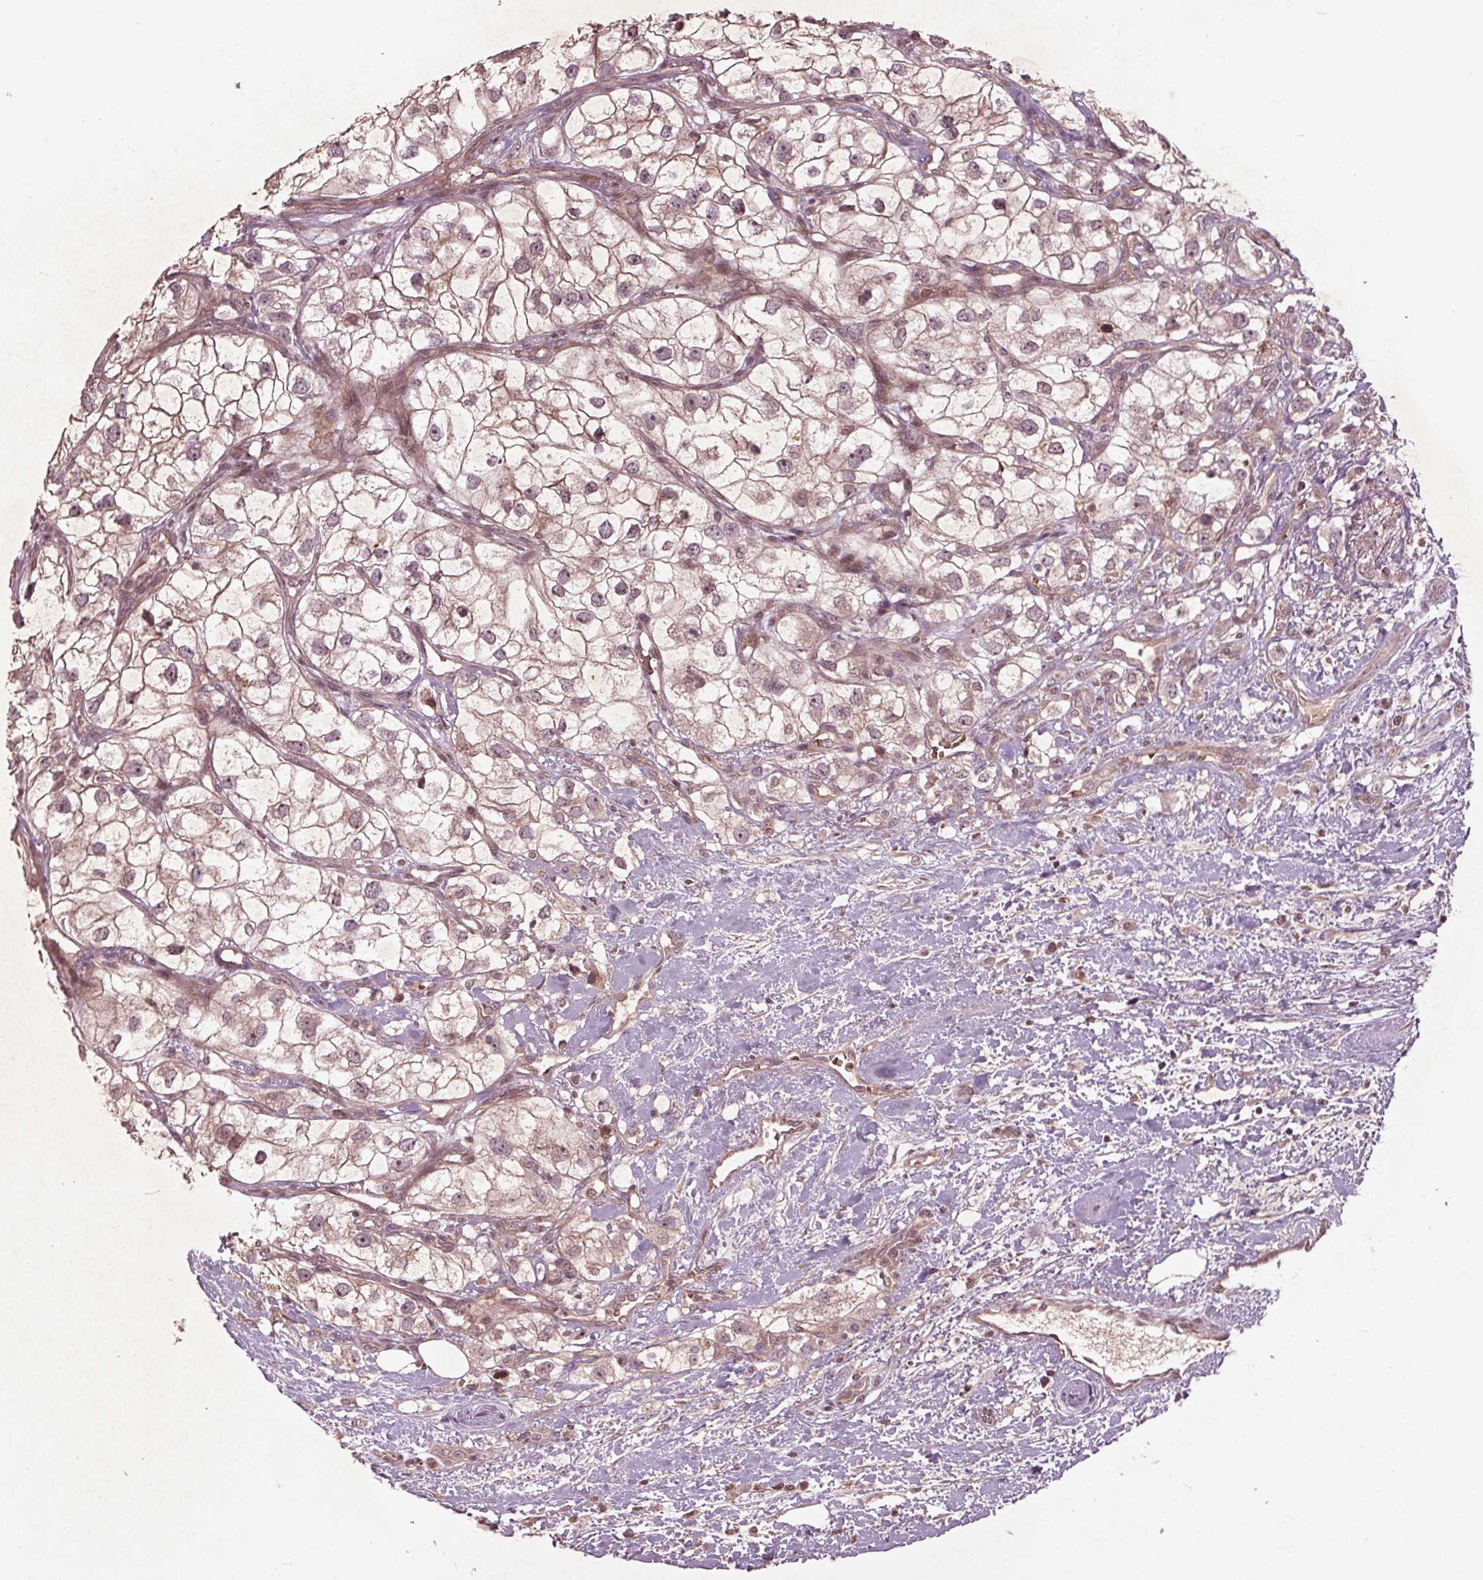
{"staining": {"intensity": "weak", "quantity": "<25%", "location": "nuclear"}, "tissue": "renal cancer", "cell_type": "Tumor cells", "image_type": "cancer", "snomed": [{"axis": "morphology", "description": "Adenocarcinoma, NOS"}, {"axis": "topography", "description": "Kidney"}], "caption": "A photomicrograph of human renal cancer (adenocarcinoma) is negative for staining in tumor cells. (Immunohistochemistry (ihc), brightfield microscopy, high magnification).", "gene": "CDKL4", "patient": {"sex": "male", "age": 59}}